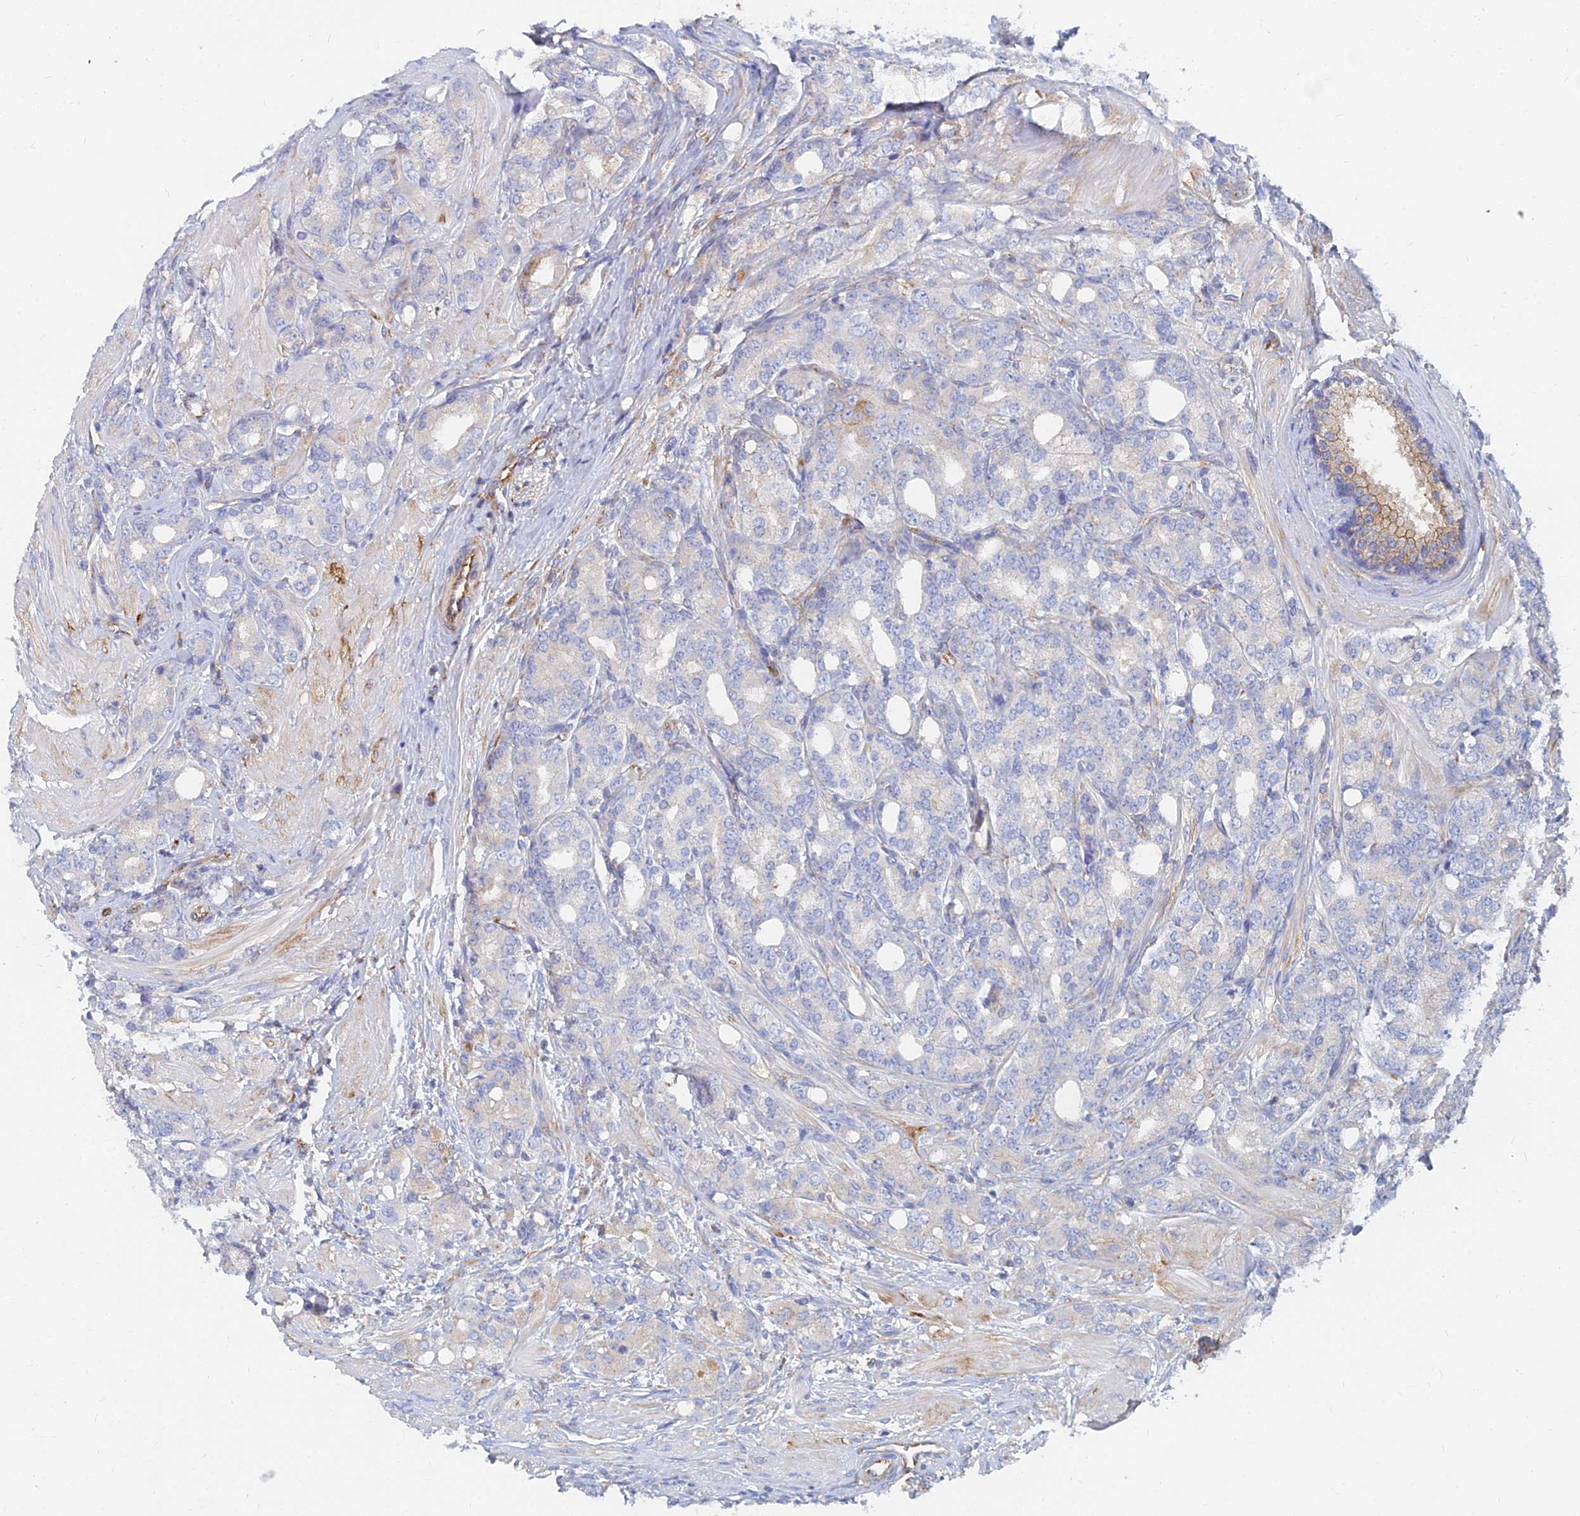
{"staining": {"intensity": "negative", "quantity": "none", "location": "none"}, "tissue": "prostate cancer", "cell_type": "Tumor cells", "image_type": "cancer", "snomed": [{"axis": "morphology", "description": "Adenocarcinoma, High grade"}, {"axis": "topography", "description": "Prostate"}], "caption": "Histopathology image shows no protein staining in tumor cells of adenocarcinoma (high-grade) (prostate) tissue.", "gene": "GPR42", "patient": {"sex": "male", "age": 62}}